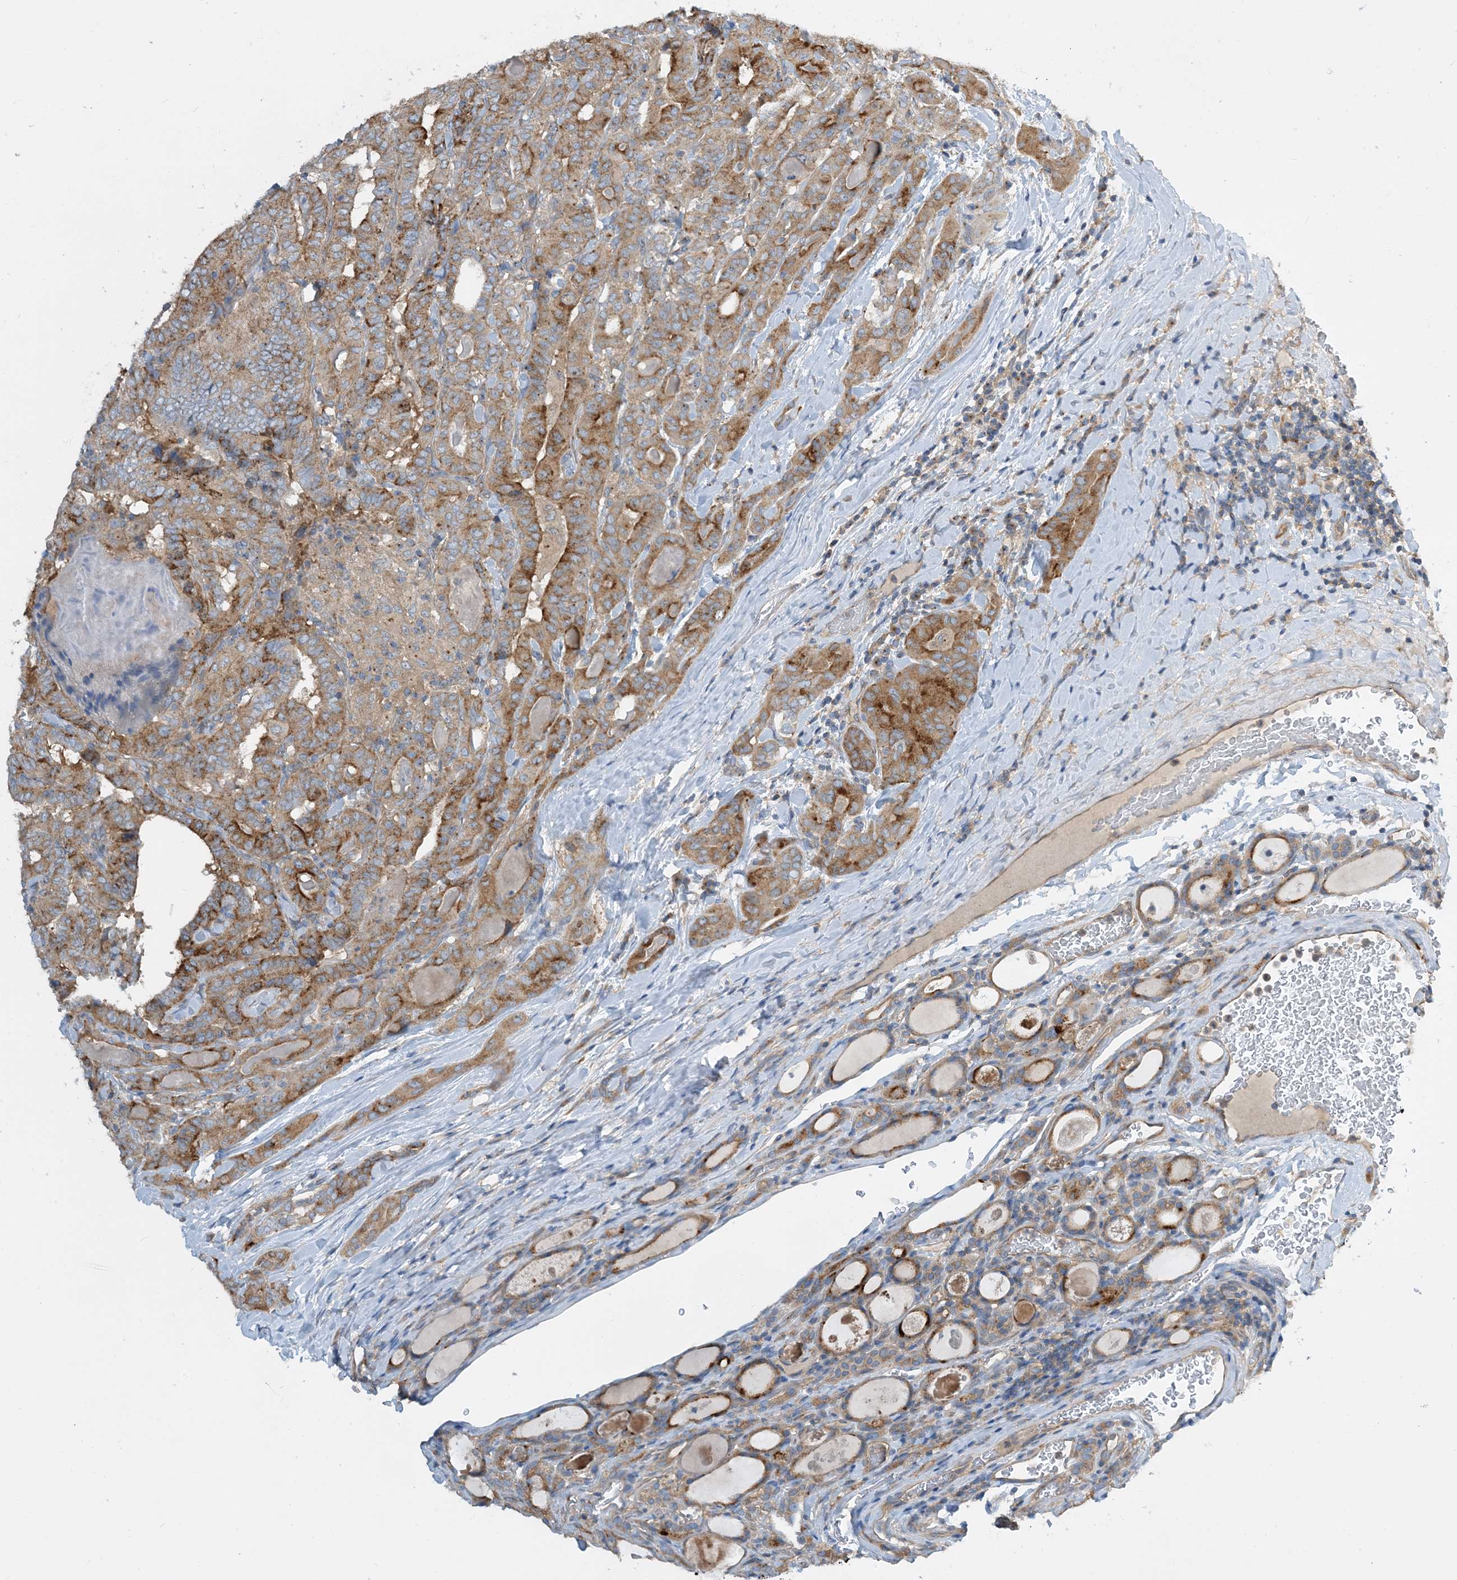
{"staining": {"intensity": "moderate", "quantity": ">75%", "location": "cytoplasmic/membranous"}, "tissue": "thyroid cancer", "cell_type": "Tumor cells", "image_type": "cancer", "snomed": [{"axis": "morphology", "description": "Papillary adenocarcinoma, NOS"}, {"axis": "topography", "description": "Thyroid gland"}], "caption": "Moderate cytoplasmic/membranous expression for a protein is identified in about >75% of tumor cells of thyroid papillary adenocarcinoma using IHC.", "gene": "SIDT1", "patient": {"sex": "female", "age": 72}}